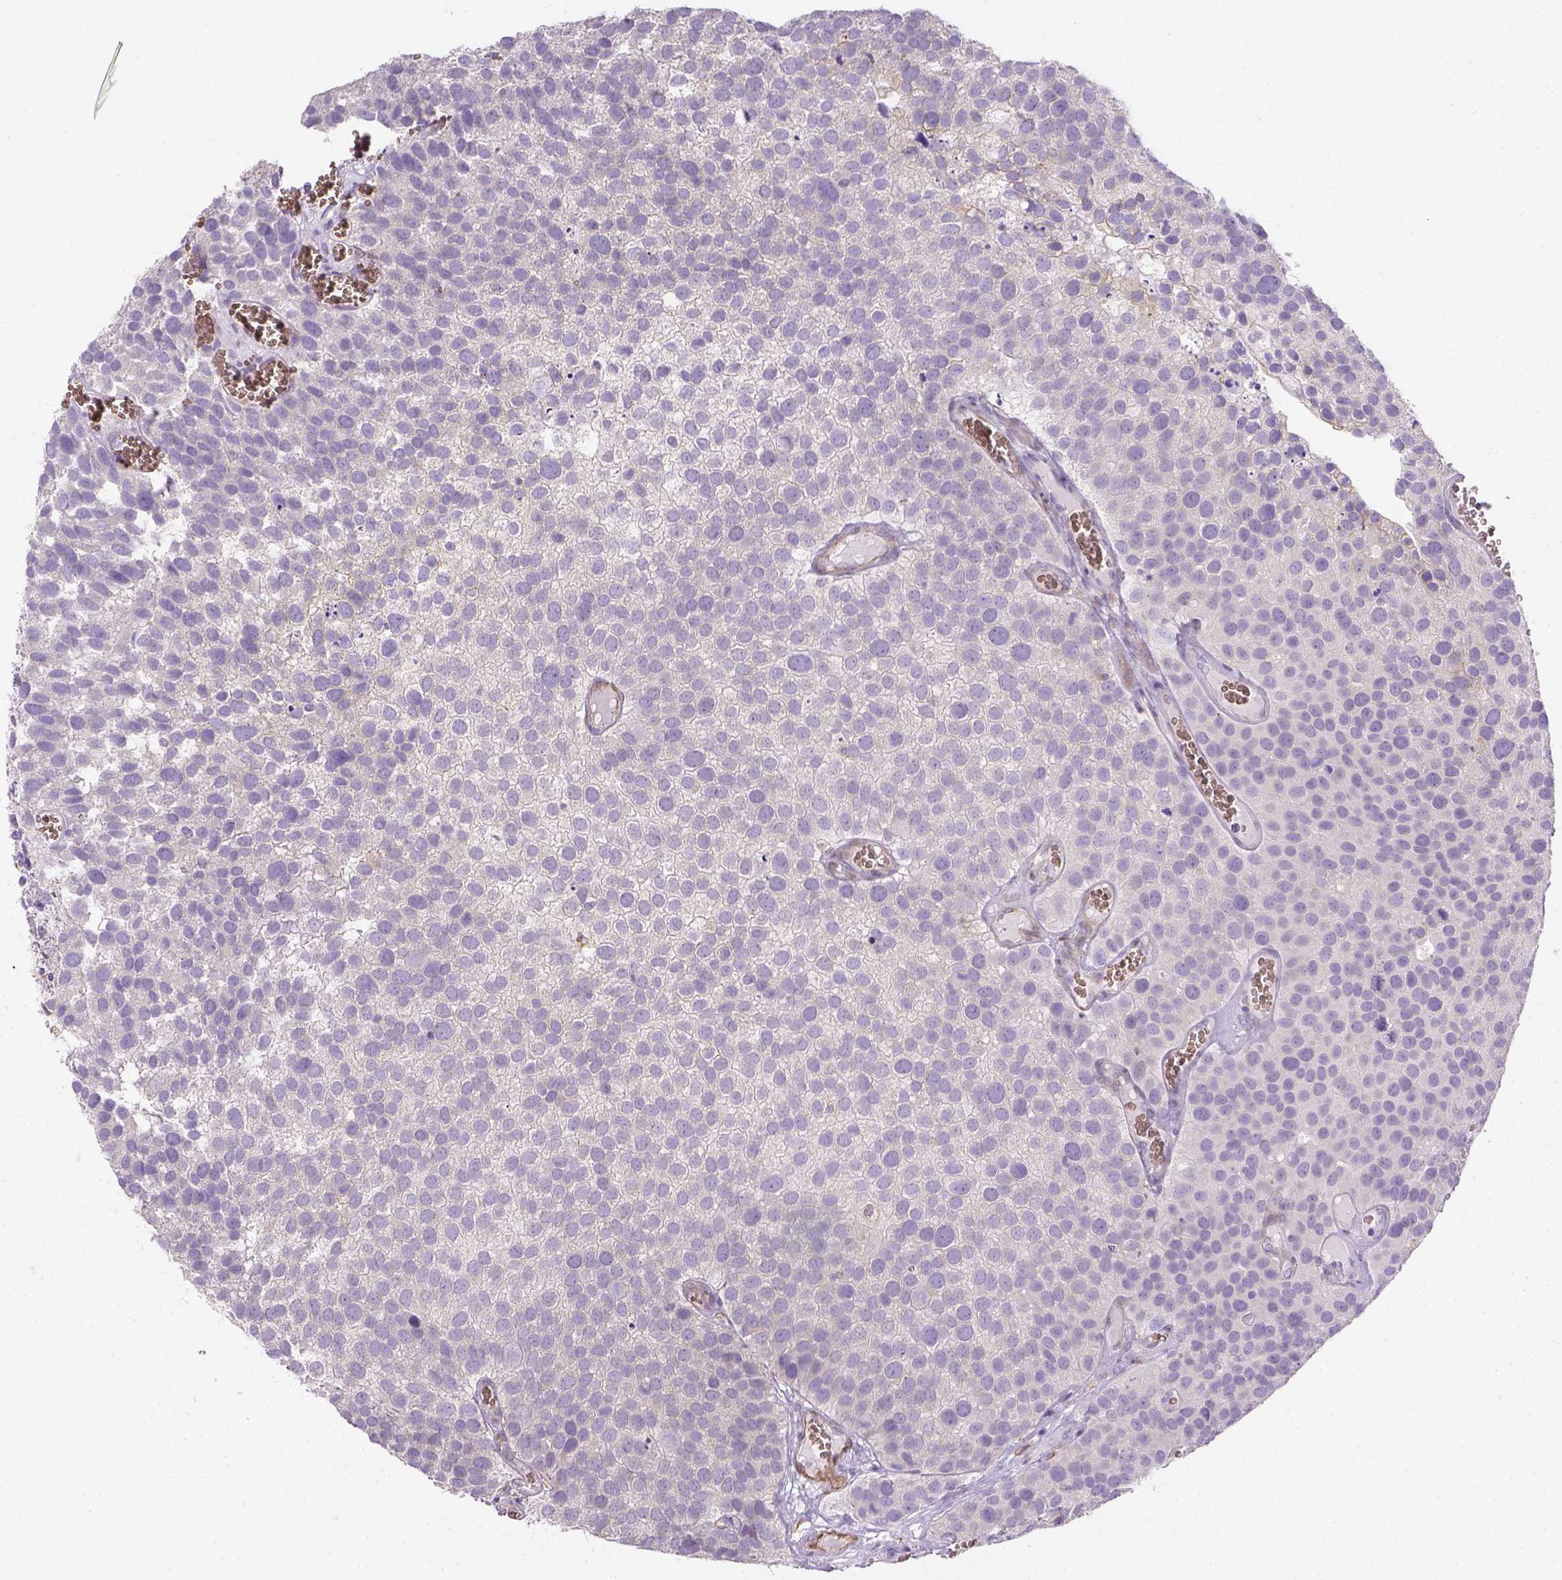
{"staining": {"intensity": "negative", "quantity": "none", "location": "none"}, "tissue": "urothelial cancer", "cell_type": "Tumor cells", "image_type": "cancer", "snomed": [{"axis": "morphology", "description": "Urothelial carcinoma, Low grade"}, {"axis": "topography", "description": "Urinary bladder"}], "caption": "IHC micrograph of urothelial cancer stained for a protein (brown), which demonstrates no staining in tumor cells.", "gene": "CACNB1", "patient": {"sex": "female", "age": 69}}